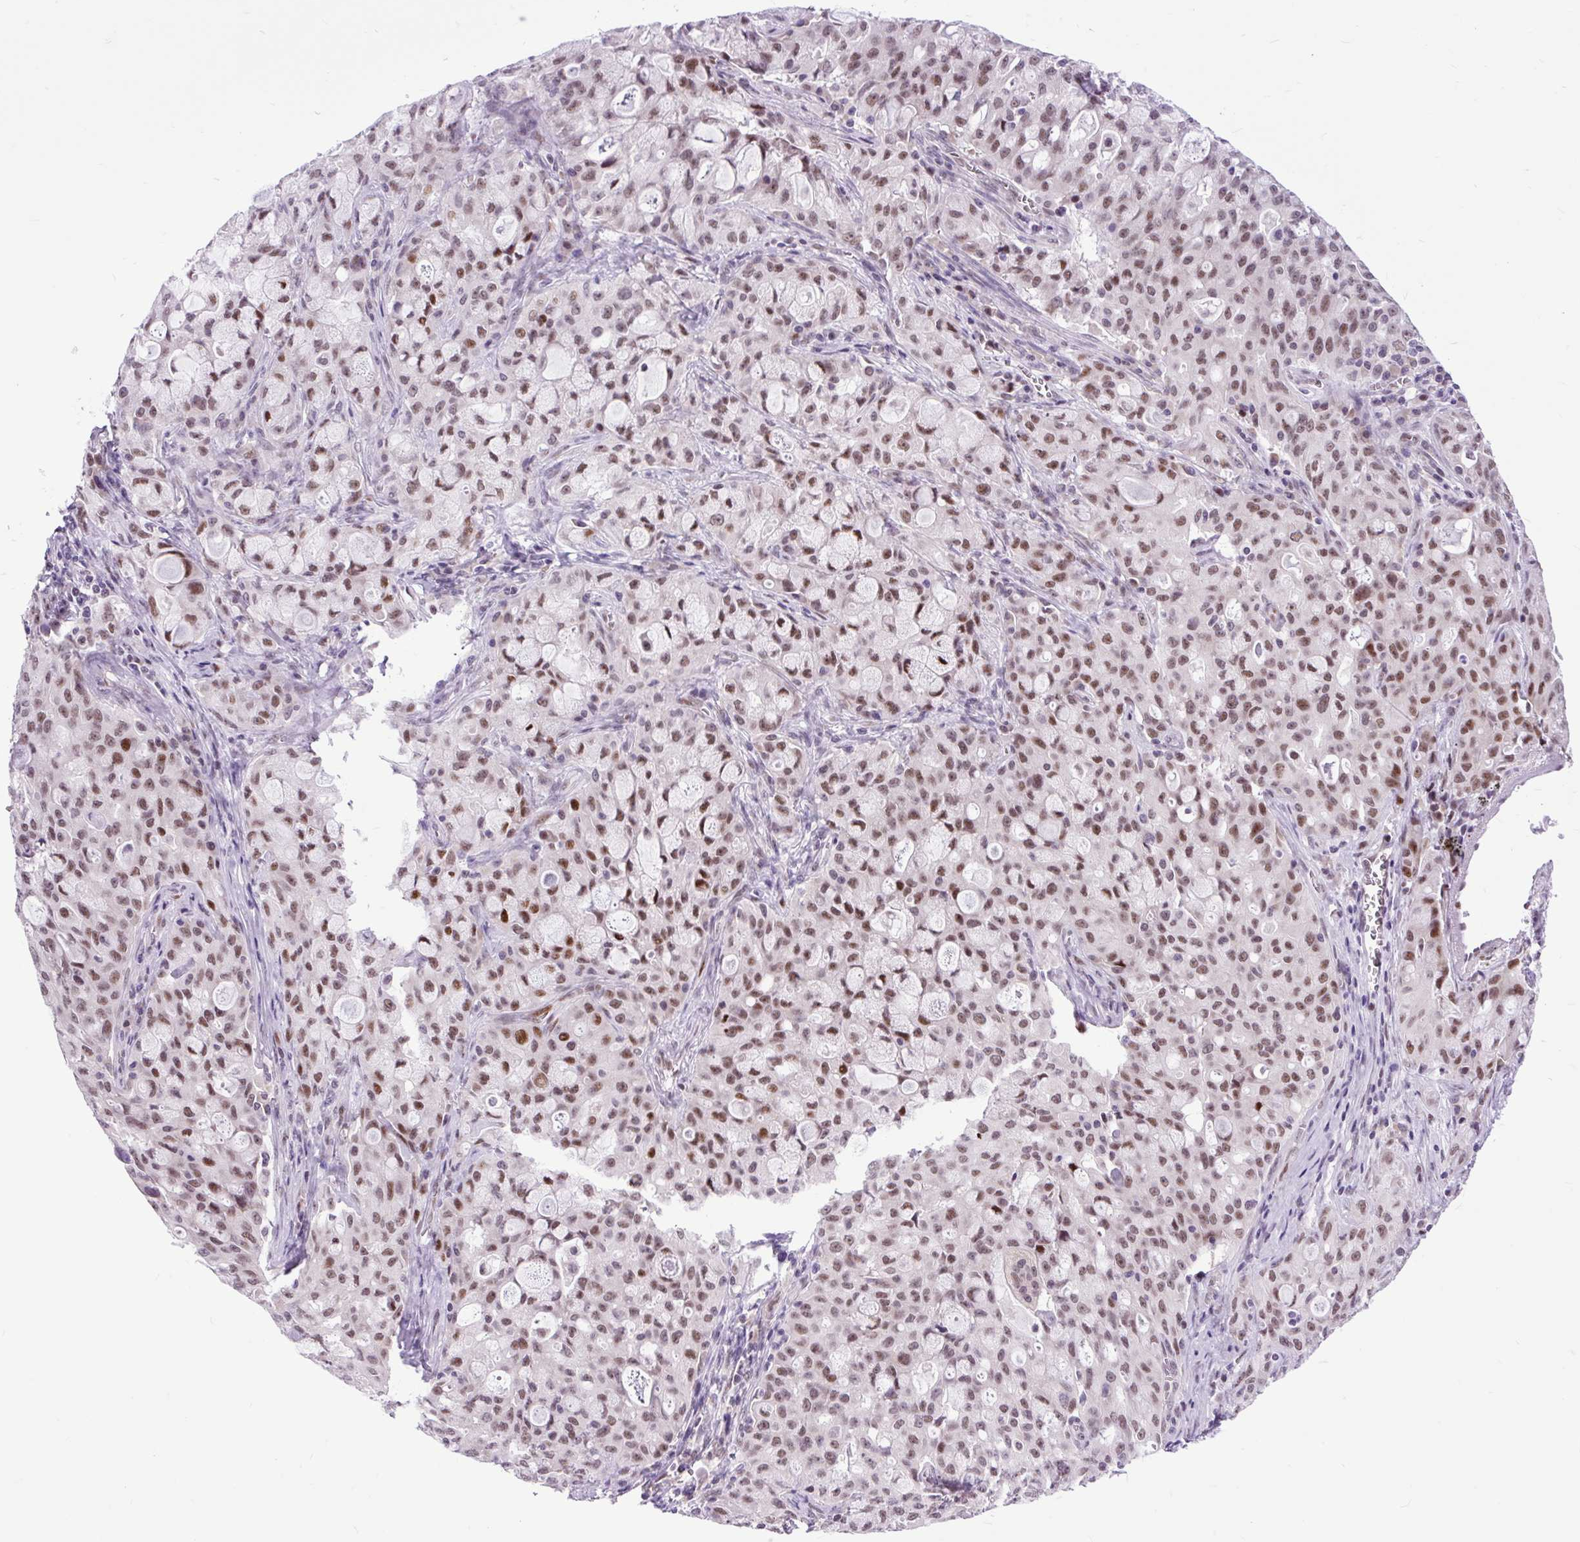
{"staining": {"intensity": "moderate", "quantity": ">75%", "location": "nuclear"}, "tissue": "lung cancer", "cell_type": "Tumor cells", "image_type": "cancer", "snomed": [{"axis": "morphology", "description": "Adenocarcinoma, NOS"}, {"axis": "topography", "description": "Lung"}], "caption": "Immunohistochemistry (IHC) (DAB) staining of human lung cancer (adenocarcinoma) displays moderate nuclear protein positivity in approximately >75% of tumor cells. (Brightfield microscopy of DAB IHC at high magnification).", "gene": "CLK2", "patient": {"sex": "female", "age": 44}}